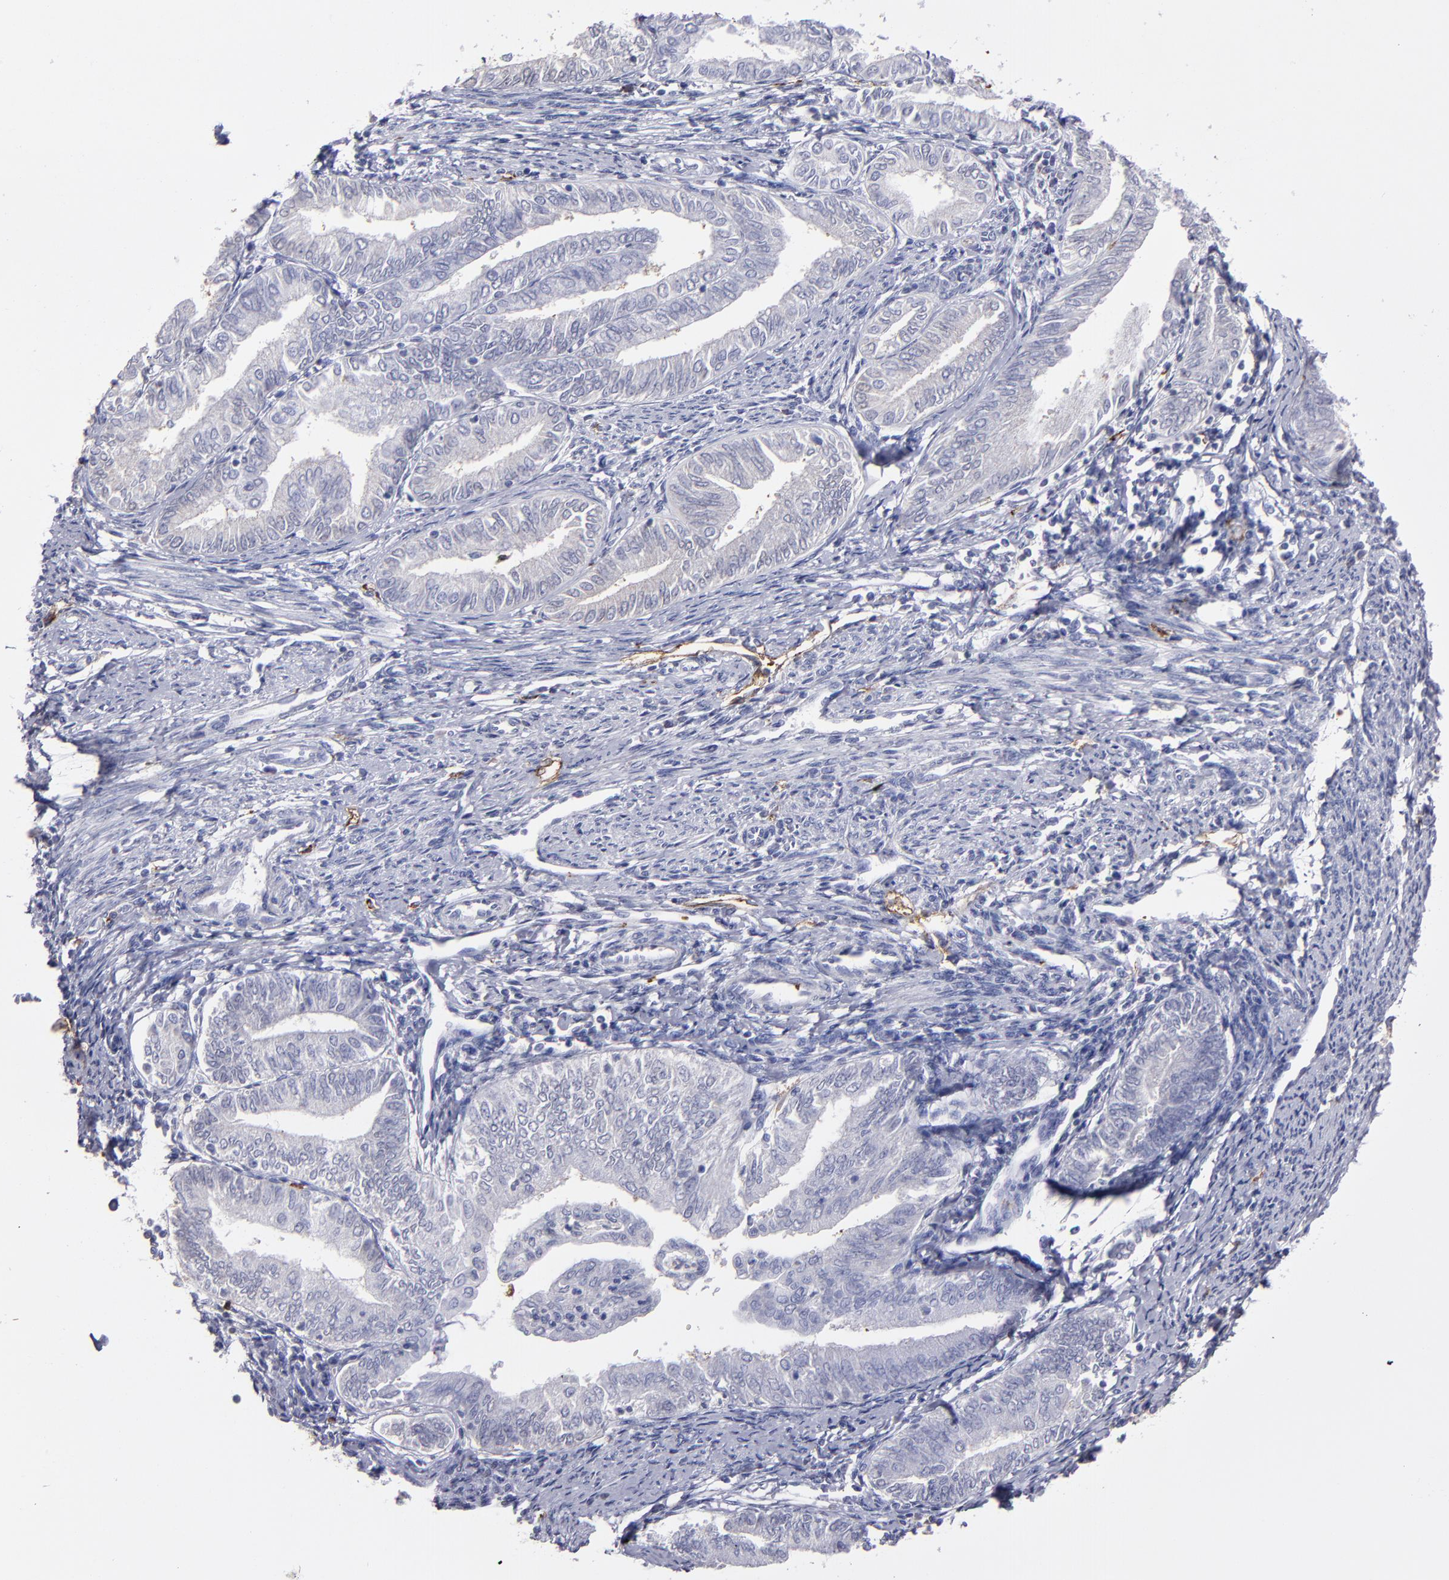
{"staining": {"intensity": "negative", "quantity": "none", "location": "none"}, "tissue": "endometrial cancer", "cell_type": "Tumor cells", "image_type": "cancer", "snomed": [{"axis": "morphology", "description": "Adenocarcinoma, NOS"}, {"axis": "topography", "description": "Endometrium"}], "caption": "DAB (3,3'-diaminobenzidine) immunohistochemical staining of human adenocarcinoma (endometrial) shows no significant positivity in tumor cells.", "gene": "CD36", "patient": {"sex": "female", "age": 66}}